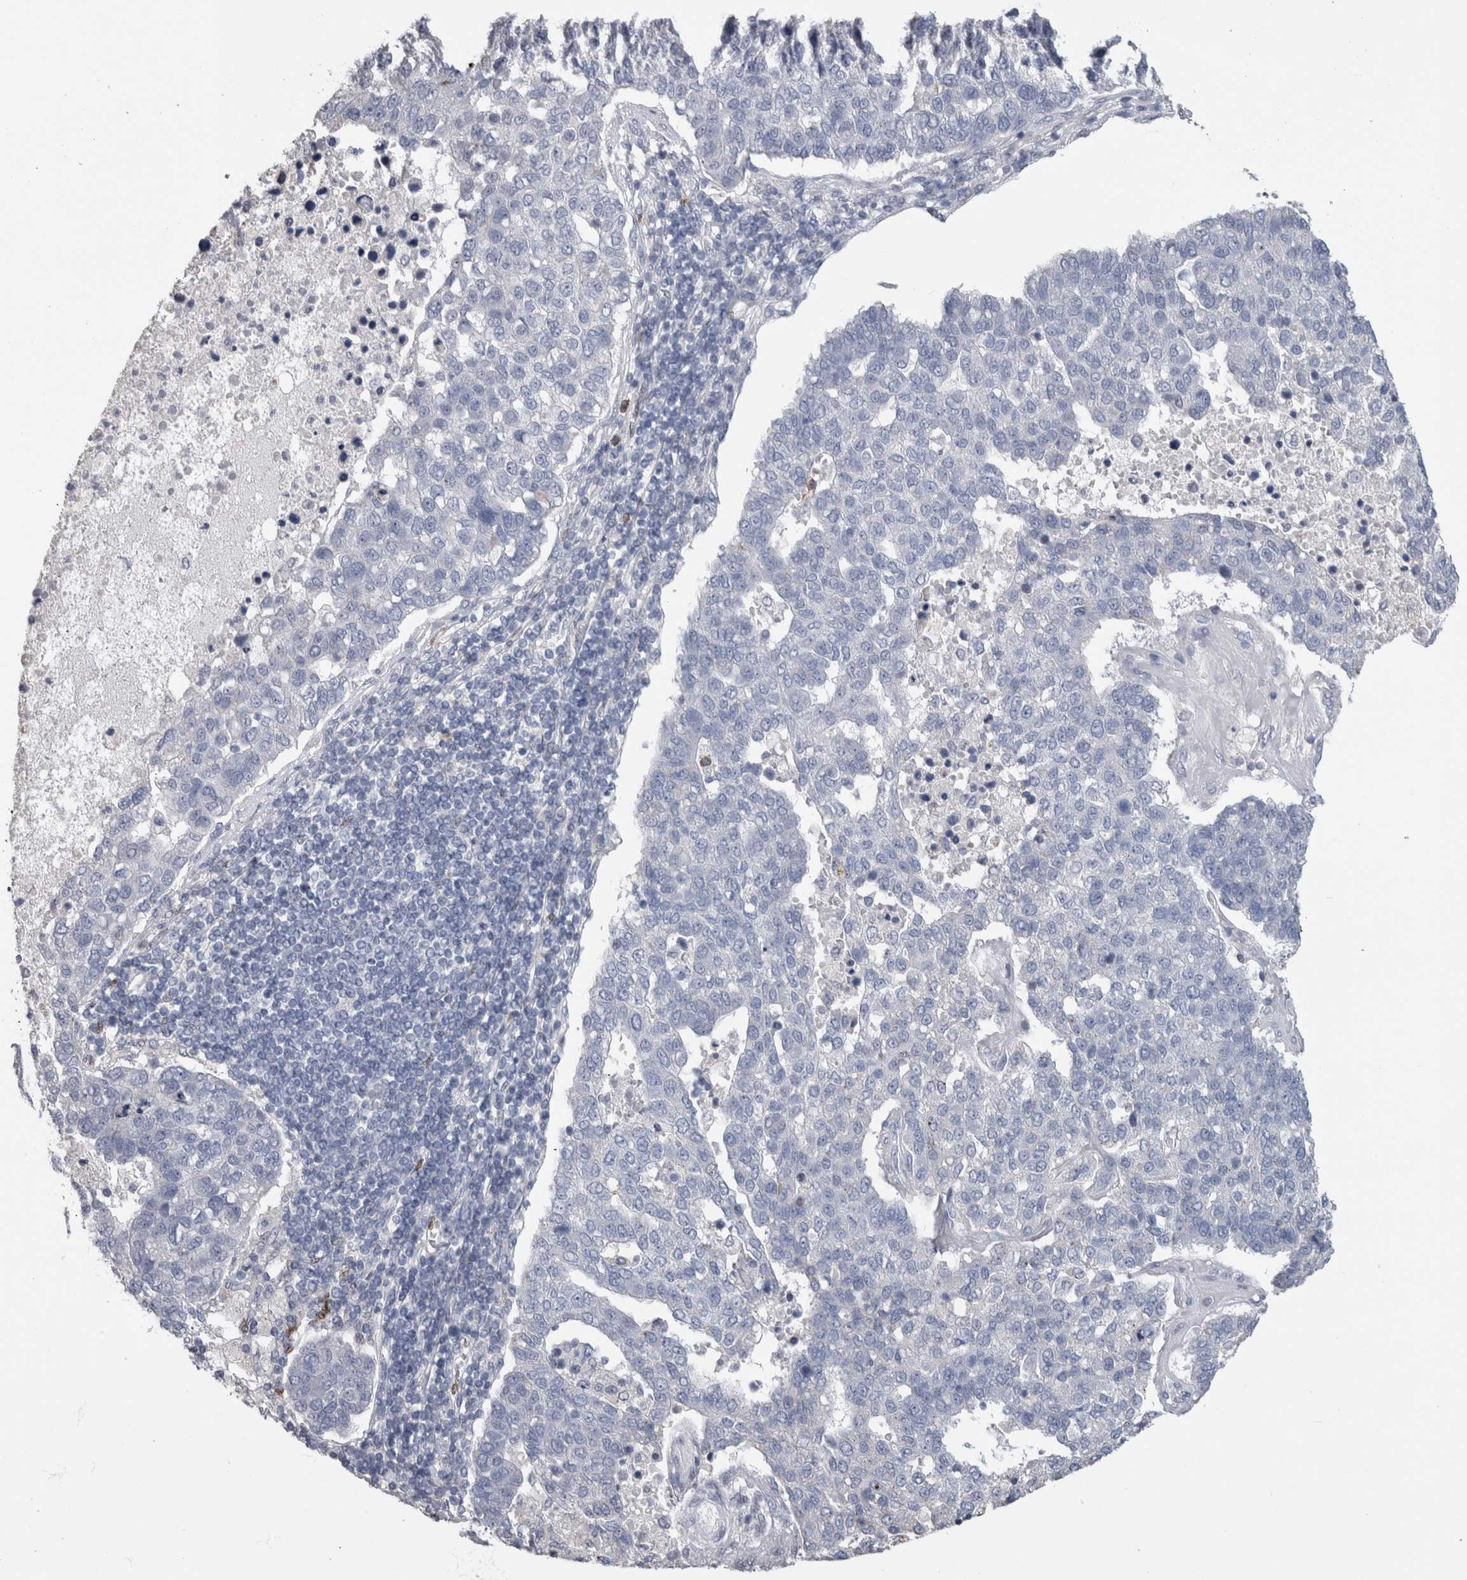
{"staining": {"intensity": "negative", "quantity": "none", "location": "none"}, "tissue": "pancreatic cancer", "cell_type": "Tumor cells", "image_type": "cancer", "snomed": [{"axis": "morphology", "description": "Adenocarcinoma, NOS"}, {"axis": "topography", "description": "Pancreas"}], "caption": "Tumor cells show no significant expression in pancreatic adenocarcinoma. The staining is performed using DAB brown chromogen with nuclei counter-stained in using hematoxylin.", "gene": "IL33", "patient": {"sex": "female", "age": 61}}